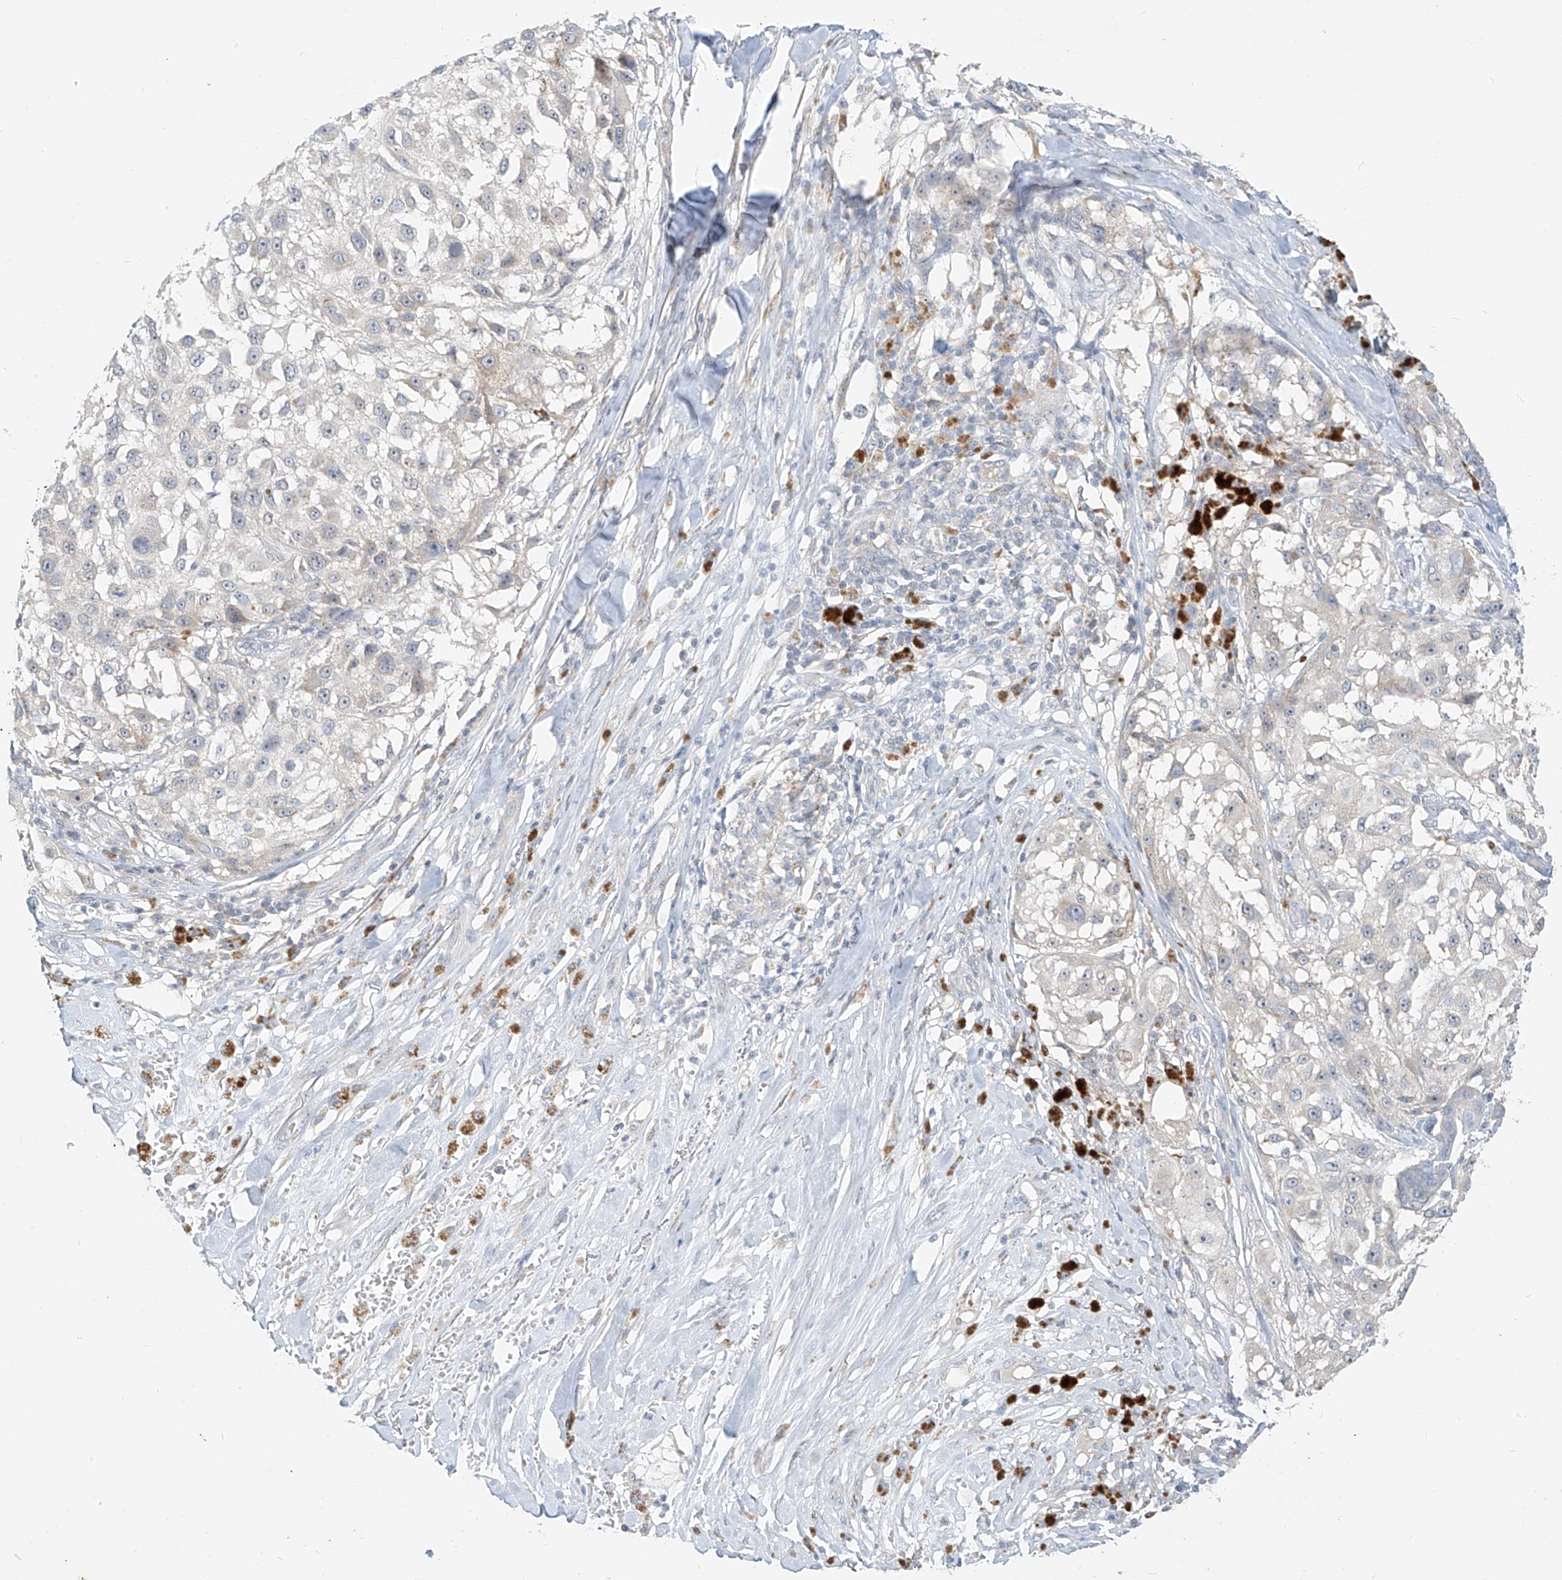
{"staining": {"intensity": "negative", "quantity": "none", "location": "none"}, "tissue": "melanoma", "cell_type": "Tumor cells", "image_type": "cancer", "snomed": [{"axis": "morphology", "description": "Necrosis, NOS"}, {"axis": "morphology", "description": "Malignant melanoma, NOS"}, {"axis": "topography", "description": "Skin"}], "caption": "Human melanoma stained for a protein using immunohistochemistry (IHC) shows no staining in tumor cells.", "gene": "C2orf42", "patient": {"sex": "female", "age": 87}}